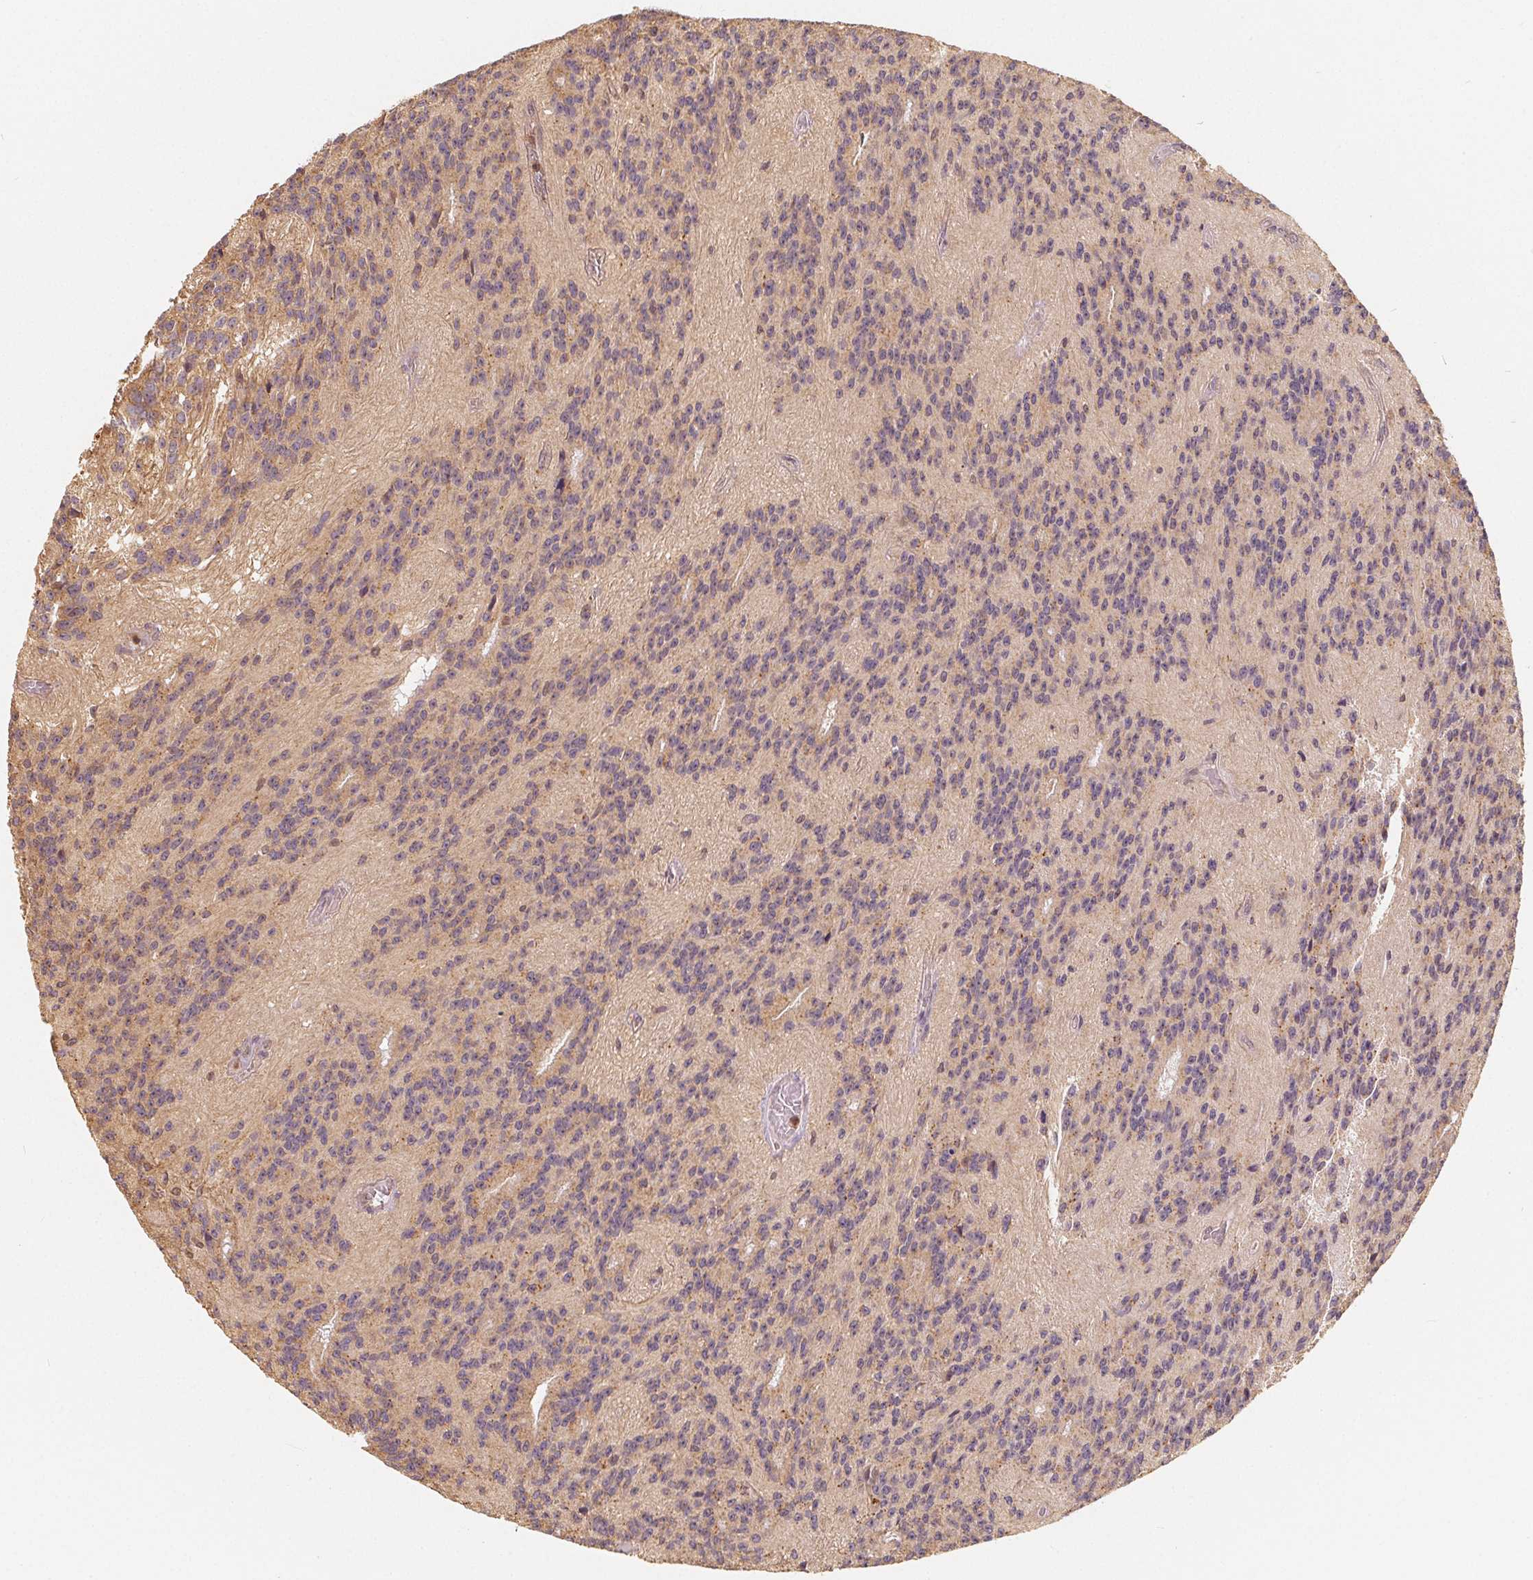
{"staining": {"intensity": "weak", "quantity": ">75%", "location": "cytoplasmic/membranous,nuclear"}, "tissue": "glioma", "cell_type": "Tumor cells", "image_type": "cancer", "snomed": [{"axis": "morphology", "description": "Glioma, malignant, Low grade"}, {"axis": "topography", "description": "Brain"}], "caption": "Immunohistochemistry (DAB) staining of low-grade glioma (malignant) shows weak cytoplasmic/membranous and nuclear protein staining in approximately >75% of tumor cells. (DAB (3,3'-diaminobenzidine) IHC, brown staining for protein, blue staining for nuclei).", "gene": "GUSB", "patient": {"sex": "male", "age": 31}}